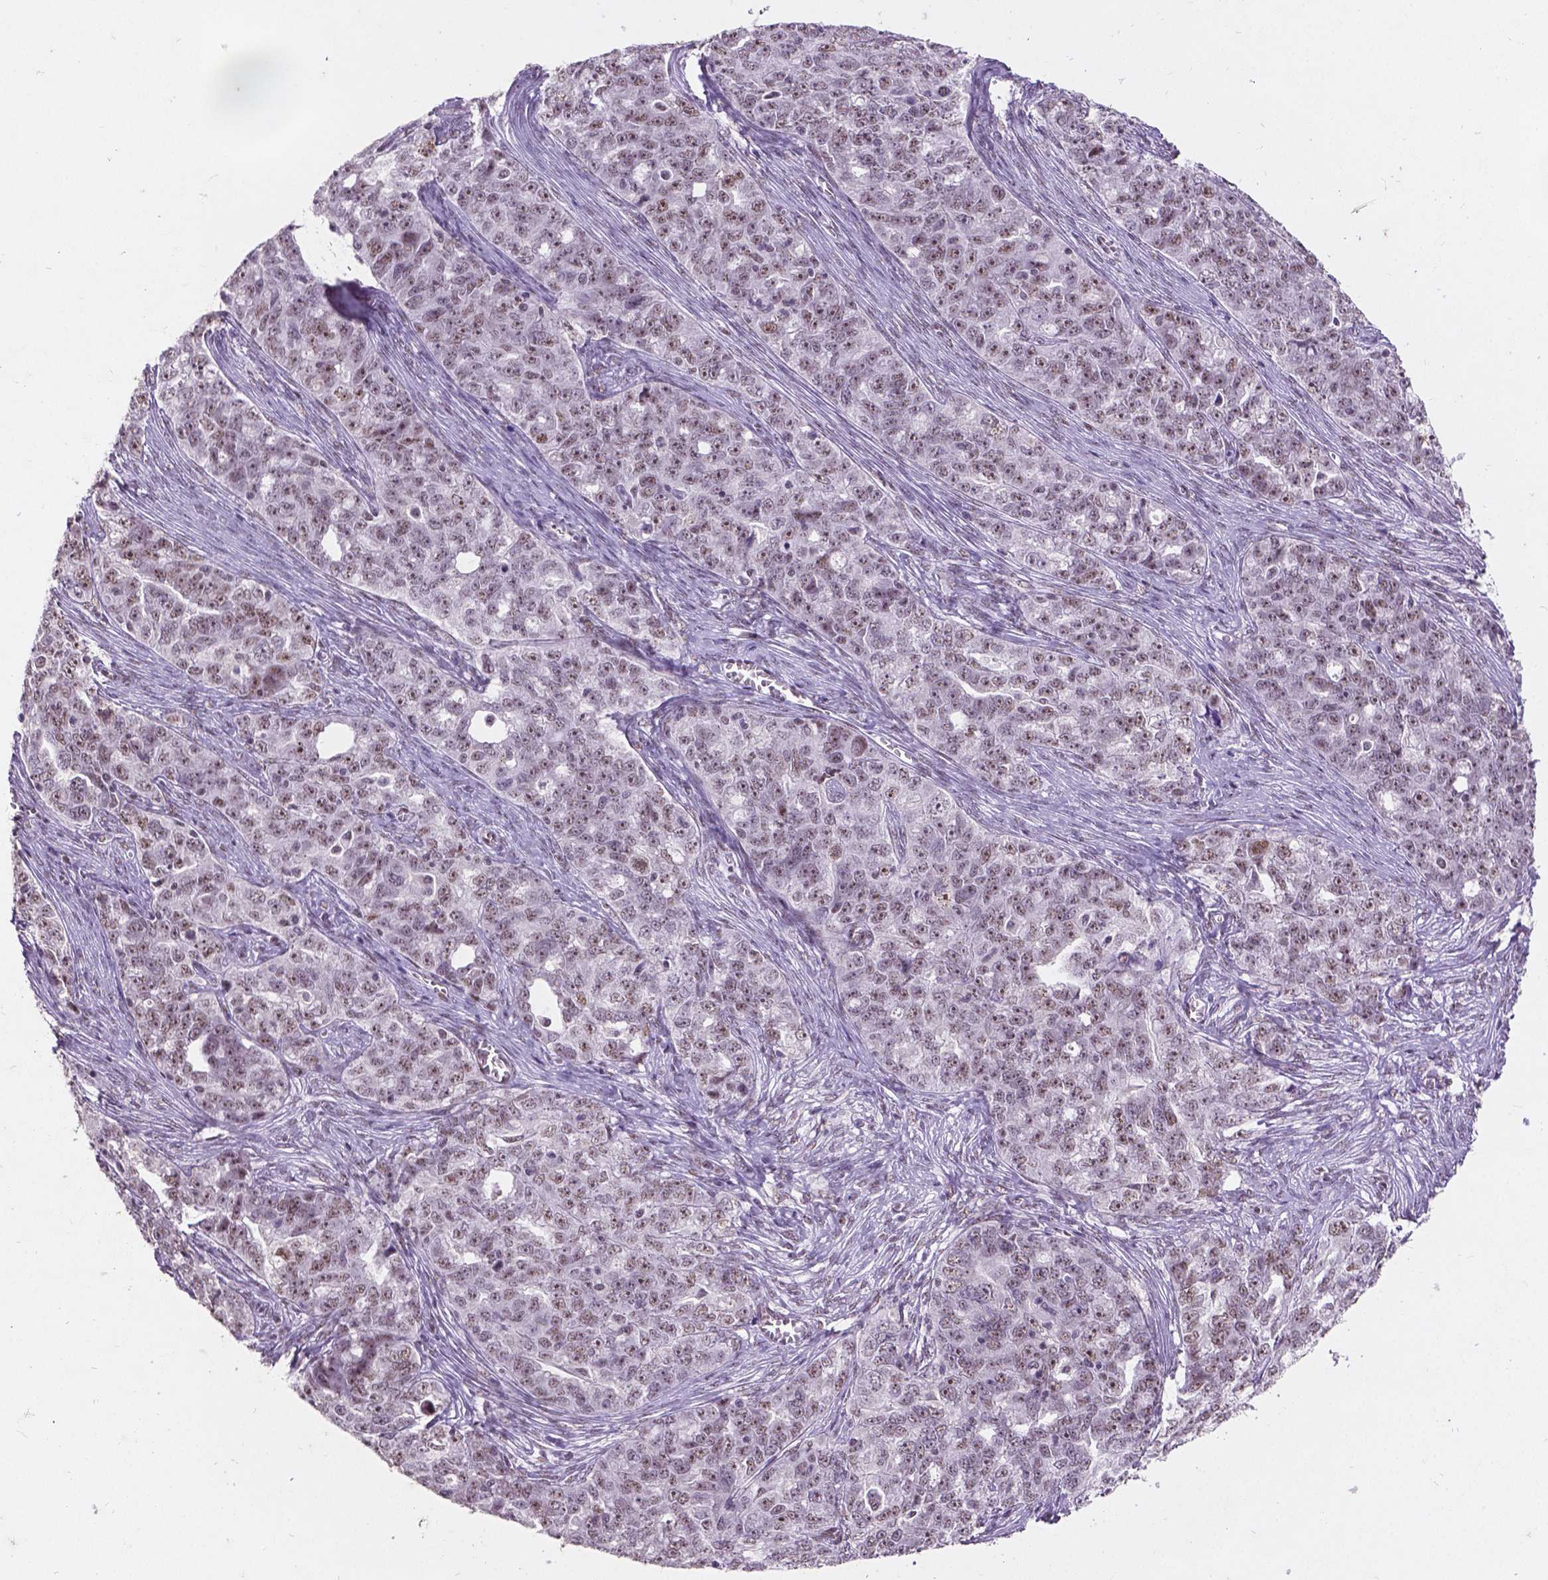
{"staining": {"intensity": "weak", "quantity": ">75%", "location": "nuclear"}, "tissue": "ovarian cancer", "cell_type": "Tumor cells", "image_type": "cancer", "snomed": [{"axis": "morphology", "description": "Cystadenocarcinoma, serous, NOS"}, {"axis": "topography", "description": "Ovary"}], "caption": "Immunohistochemistry (IHC) of human ovarian serous cystadenocarcinoma displays low levels of weak nuclear positivity in approximately >75% of tumor cells.", "gene": "COIL", "patient": {"sex": "female", "age": 51}}